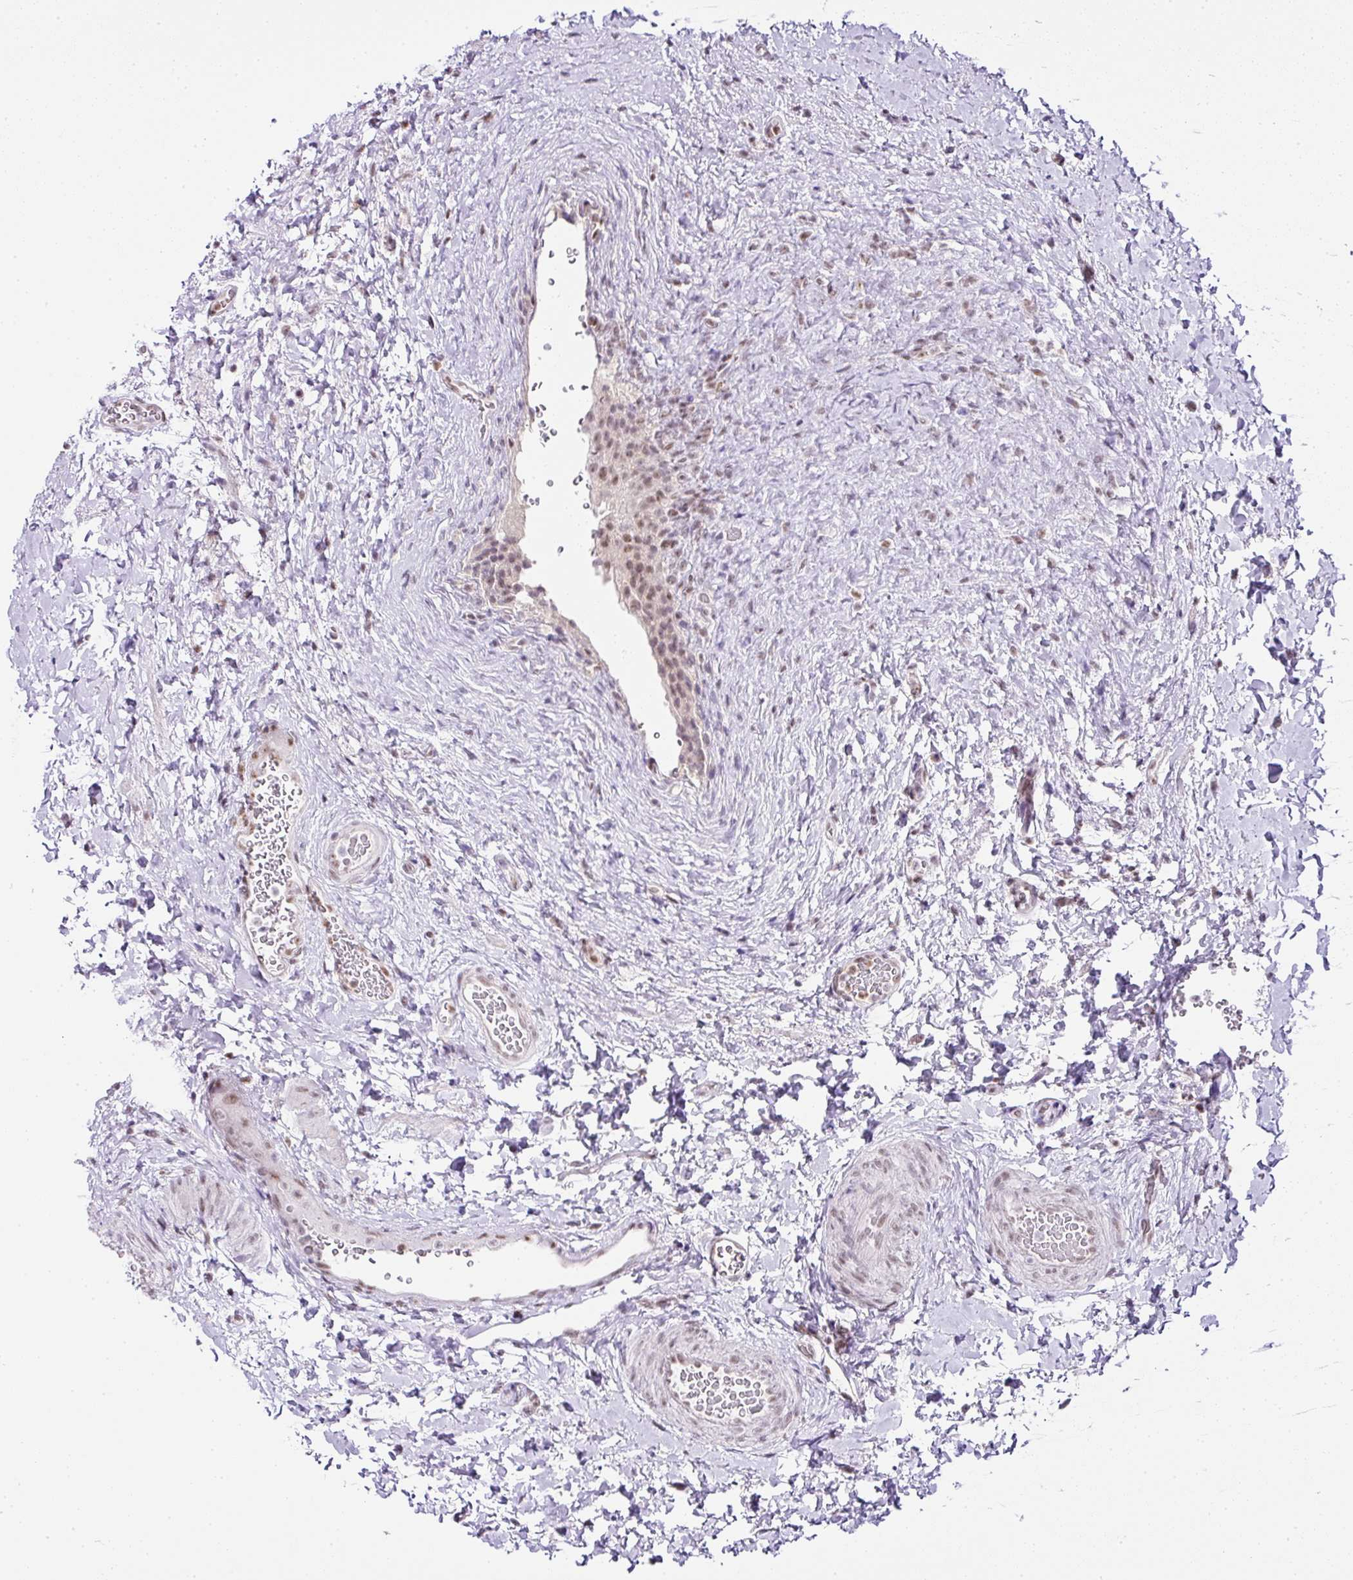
{"staining": {"intensity": "moderate", "quantity": "25%-75%", "location": "nuclear"}, "tissue": "urinary bladder", "cell_type": "Urothelial cells", "image_type": "normal", "snomed": [{"axis": "morphology", "description": "Normal tissue, NOS"}, {"axis": "topography", "description": "Urinary bladder"}], "caption": "IHC (DAB (3,3'-diaminobenzidine)) staining of unremarkable human urinary bladder demonstrates moderate nuclear protein expression in about 25%-75% of urothelial cells.", "gene": "FAM32A", "patient": {"sex": "female", "age": 27}}